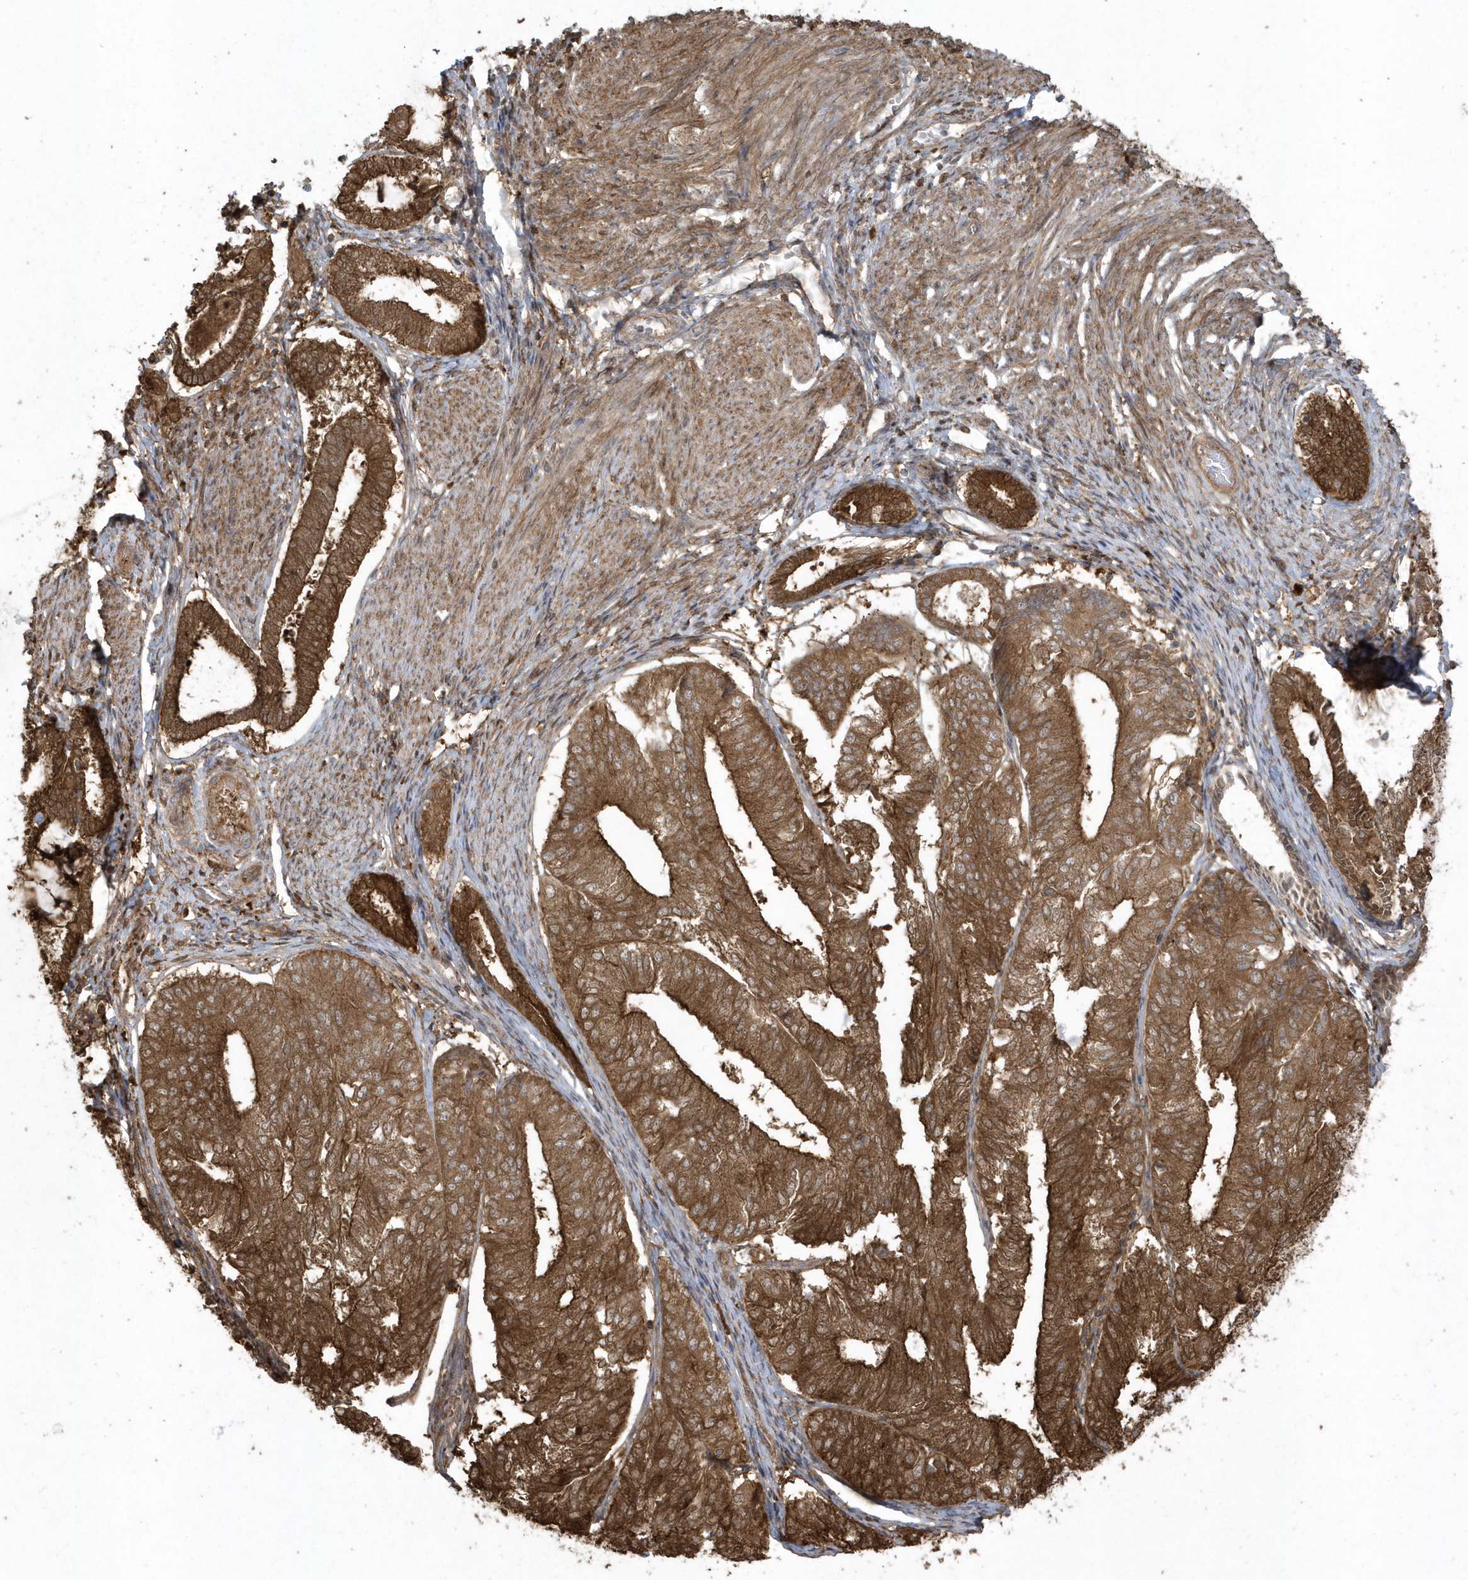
{"staining": {"intensity": "strong", "quantity": ">75%", "location": "cytoplasmic/membranous"}, "tissue": "endometrial cancer", "cell_type": "Tumor cells", "image_type": "cancer", "snomed": [{"axis": "morphology", "description": "Adenocarcinoma, NOS"}, {"axis": "topography", "description": "Endometrium"}], "caption": "The histopathology image shows immunohistochemical staining of endometrial cancer. There is strong cytoplasmic/membranous positivity is present in about >75% of tumor cells.", "gene": "HNMT", "patient": {"sex": "female", "age": 81}}